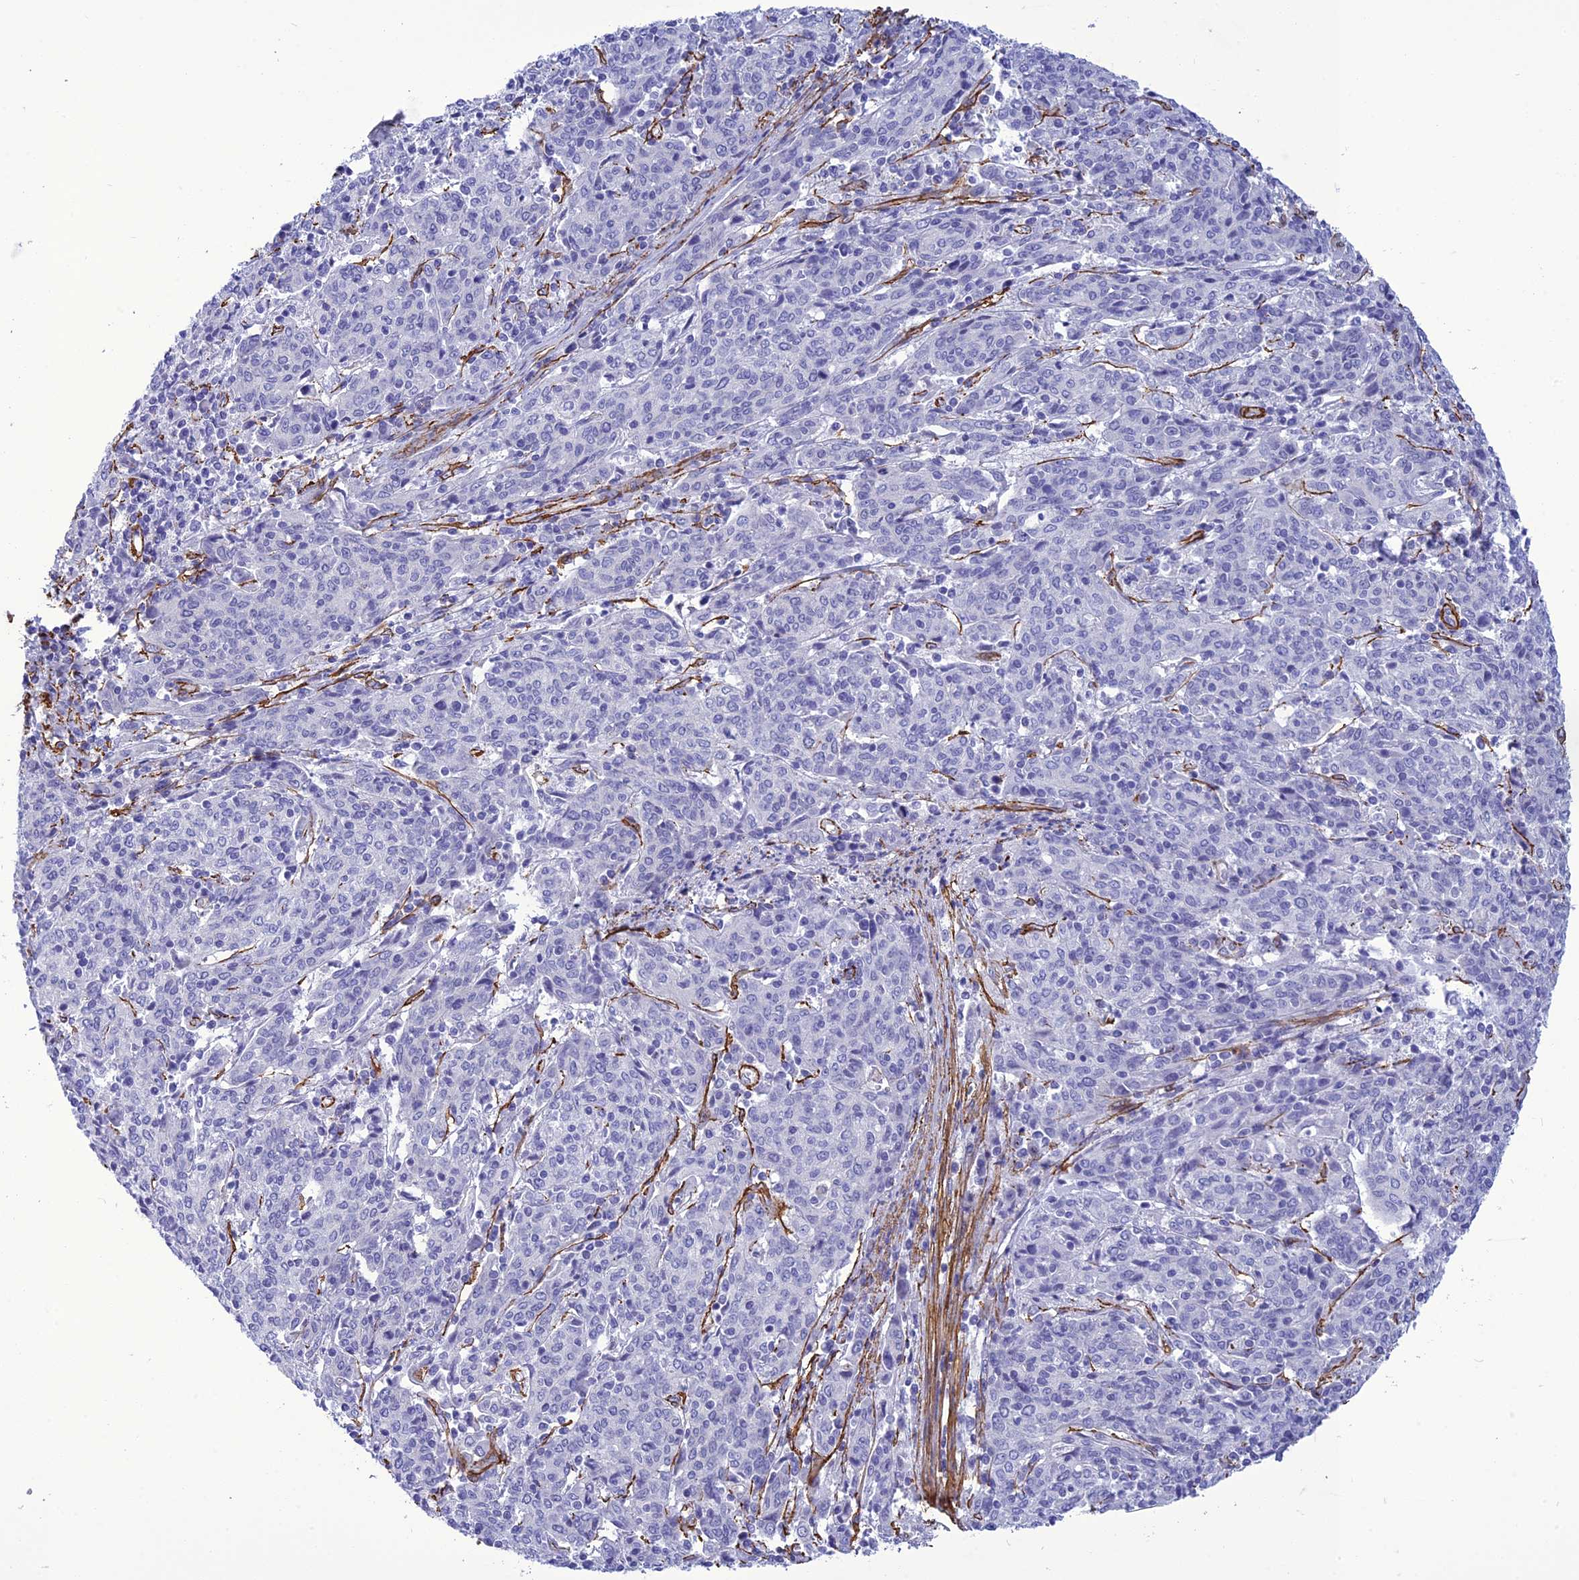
{"staining": {"intensity": "negative", "quantity": "none", "location": "none"}, "tissue": "cervical cancer", "cell_type": "Tumor cells", "image_type": "cancer", "snomed": [{"axis": "morphology", "description": "Squamous cell carcinoma, NOS"}, {"axis": "topography", "description": "Cervix"}], "caption": "Human cervical squamous cell carcinoma stained for a protein using immunohistochemistry (IHC) shows no positivity in tumor cells.", "gene": "NKD1", "patient": {"sex": "female", "age": 67}}